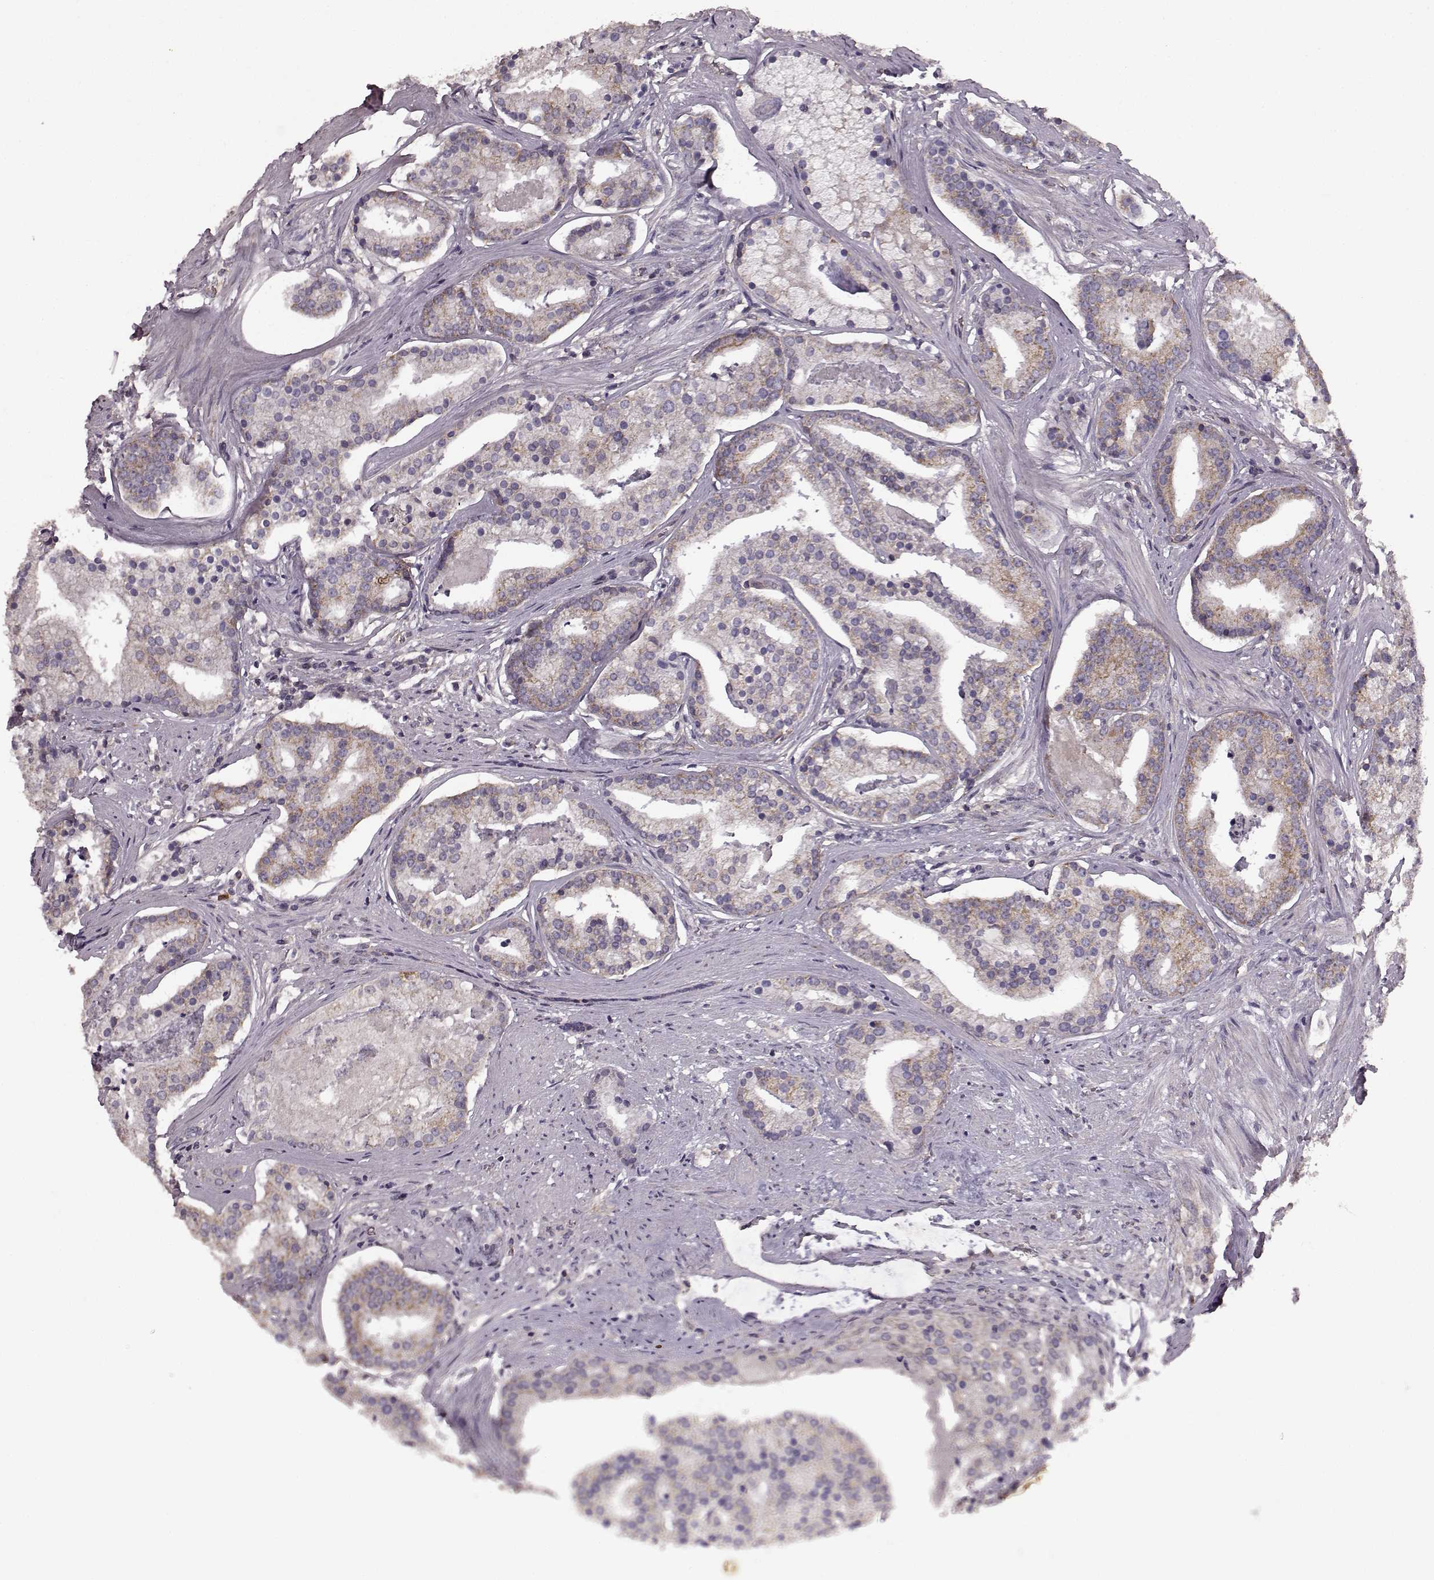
{"staining": {"intensity": "moderate", "quantity": "25%-75%", "location": "cytoplasmic/membranous"}, "tissue": "prostate cancer", "cell_type": "Tumor cells", "image_type": "cancer", "snomed": [{"axis": "morphology", "description": "Adenocarcinoma, NOS"}, {"axis": "topography", "description": "Prostate and seminal vesicle, NOS"}, {"axis": "topography", "description": "Prostate"}], "caption": "Immunohistochemical staining of human prostate adenocarcinoma reveals medium levels of moderate cytoplasmic/membranous protein positivity in approximately 25%-75% of tumor cells.", "gene": "ERBB3", "patient": {"sex": "male", "age": 44}}